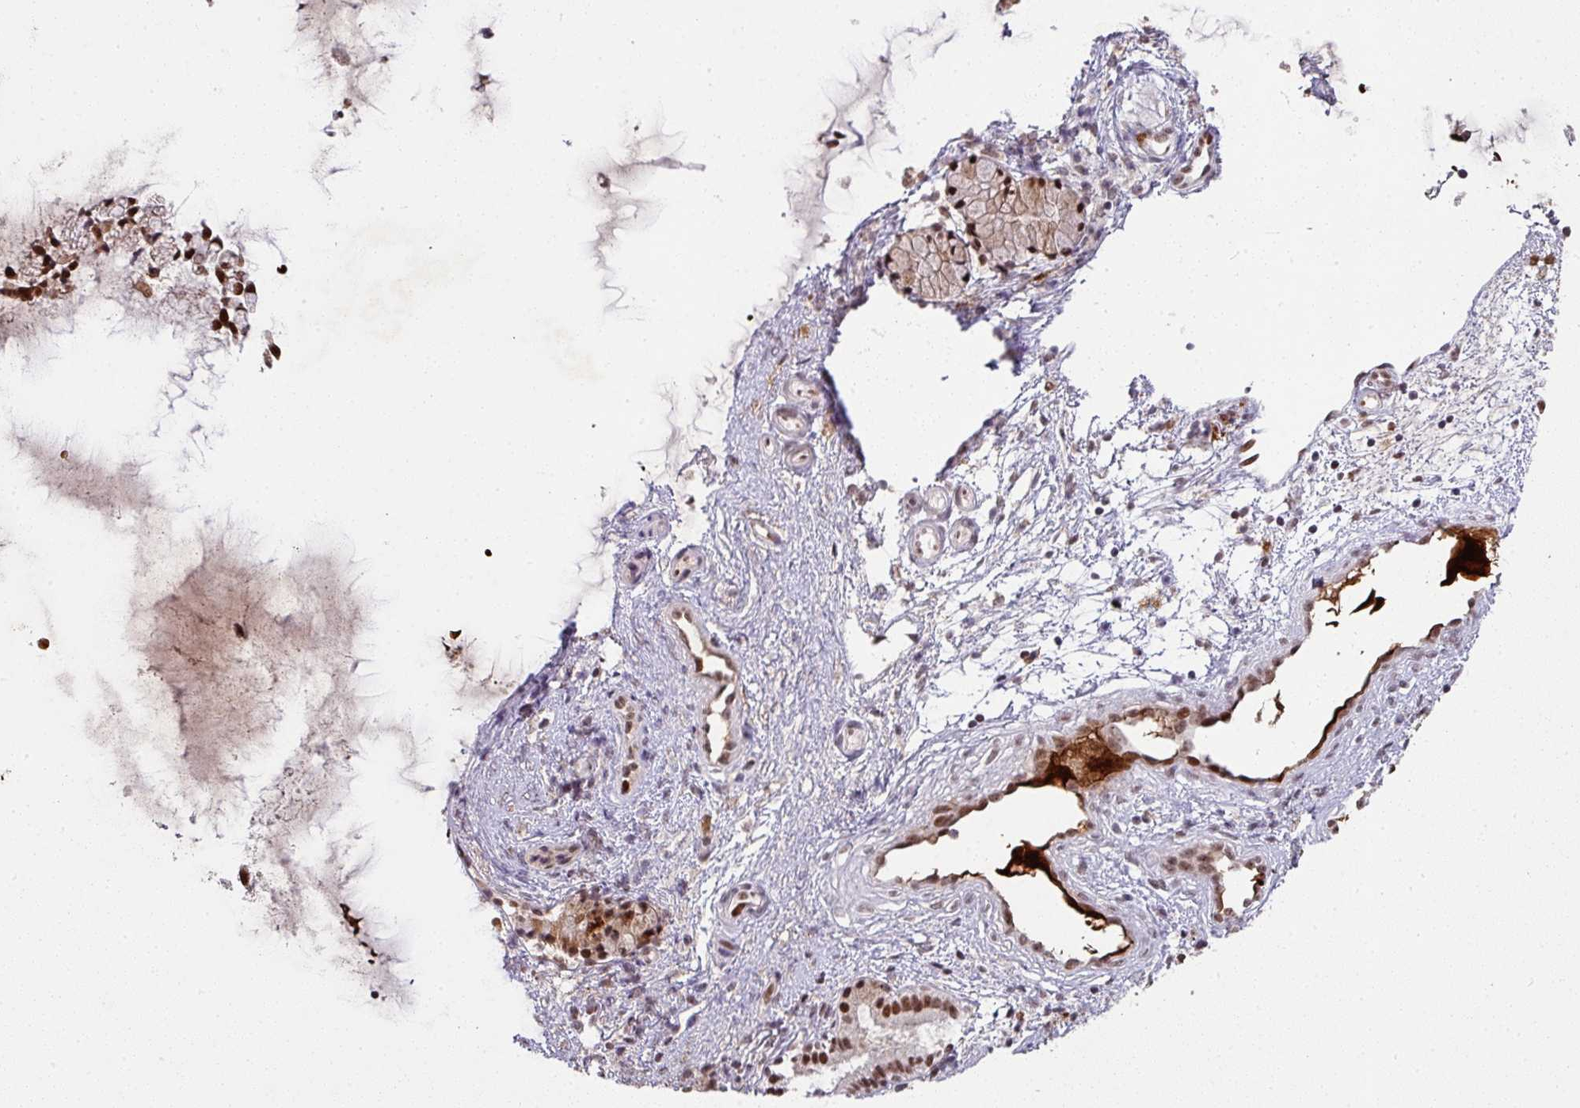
{"staining": {"intensity": "moderate", "quantity": ">75%", "location": "nuclear"}, "tissue": "nasopharynx", "cell_type": "Respiratory epithelial cells", "image_type": "normal", "snomed": [{"axis": "morphology", "description": "Normal tissue, NOS"}, {"axis": "topography", "description": "Nasopharynx"}], "caption": "Protein staining by immunohistochemistry (IHC) shows moderate nuclear staining in about >75% of respiratory epithelial cells in normal nasopharynx. (Stains: DAB in brown, nuclei in blue, Microscopy: brightfield microscopy at high magnification).", "gene": "NEIL1", "patient": {"sex": "male", "age": 21}}